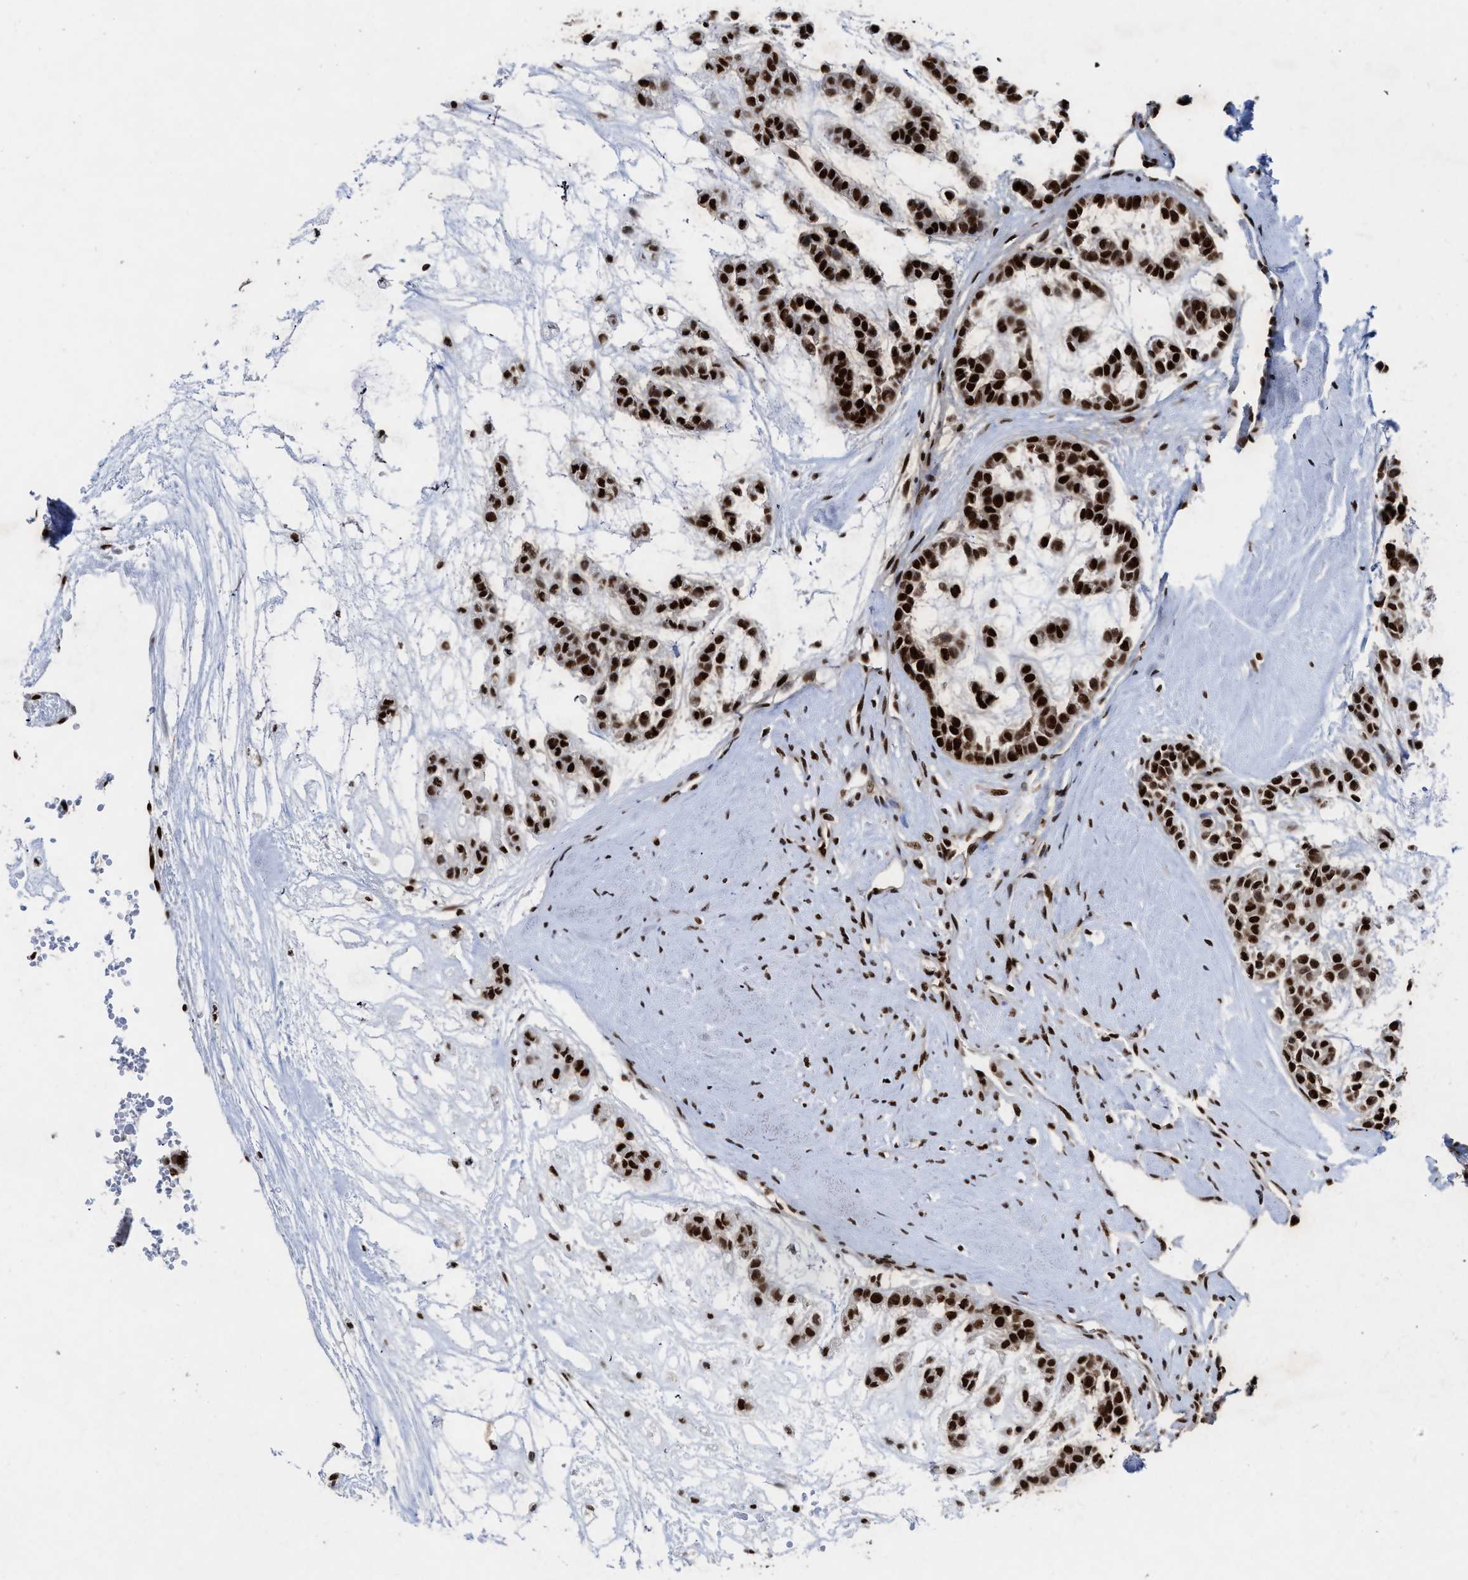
{"staining": {"intensity": "strong", "quantity": ">75%", "location": "cytoplasmic/membranous,nuclear"}, "tissue": "head and neck cancer", "cell_type": "Tumor cells", "image_type": "cancer", "snomed": [{"axis": "morphology", "description": "Adenocarcinoma, NOS"}, {"axis": "morphology", "description": "Adenoma, NOS"}, {"axis": "topography", "description": "Head-Neck"}], "caption": "Immunohistochemical staining of human head and neck adenoma displays strong cytoplasmic/membranous and nuclear protein staining in about >75% of tumor cells.", "gene": "ALYREF", "patient": {"sex": "female", "age": 55}}